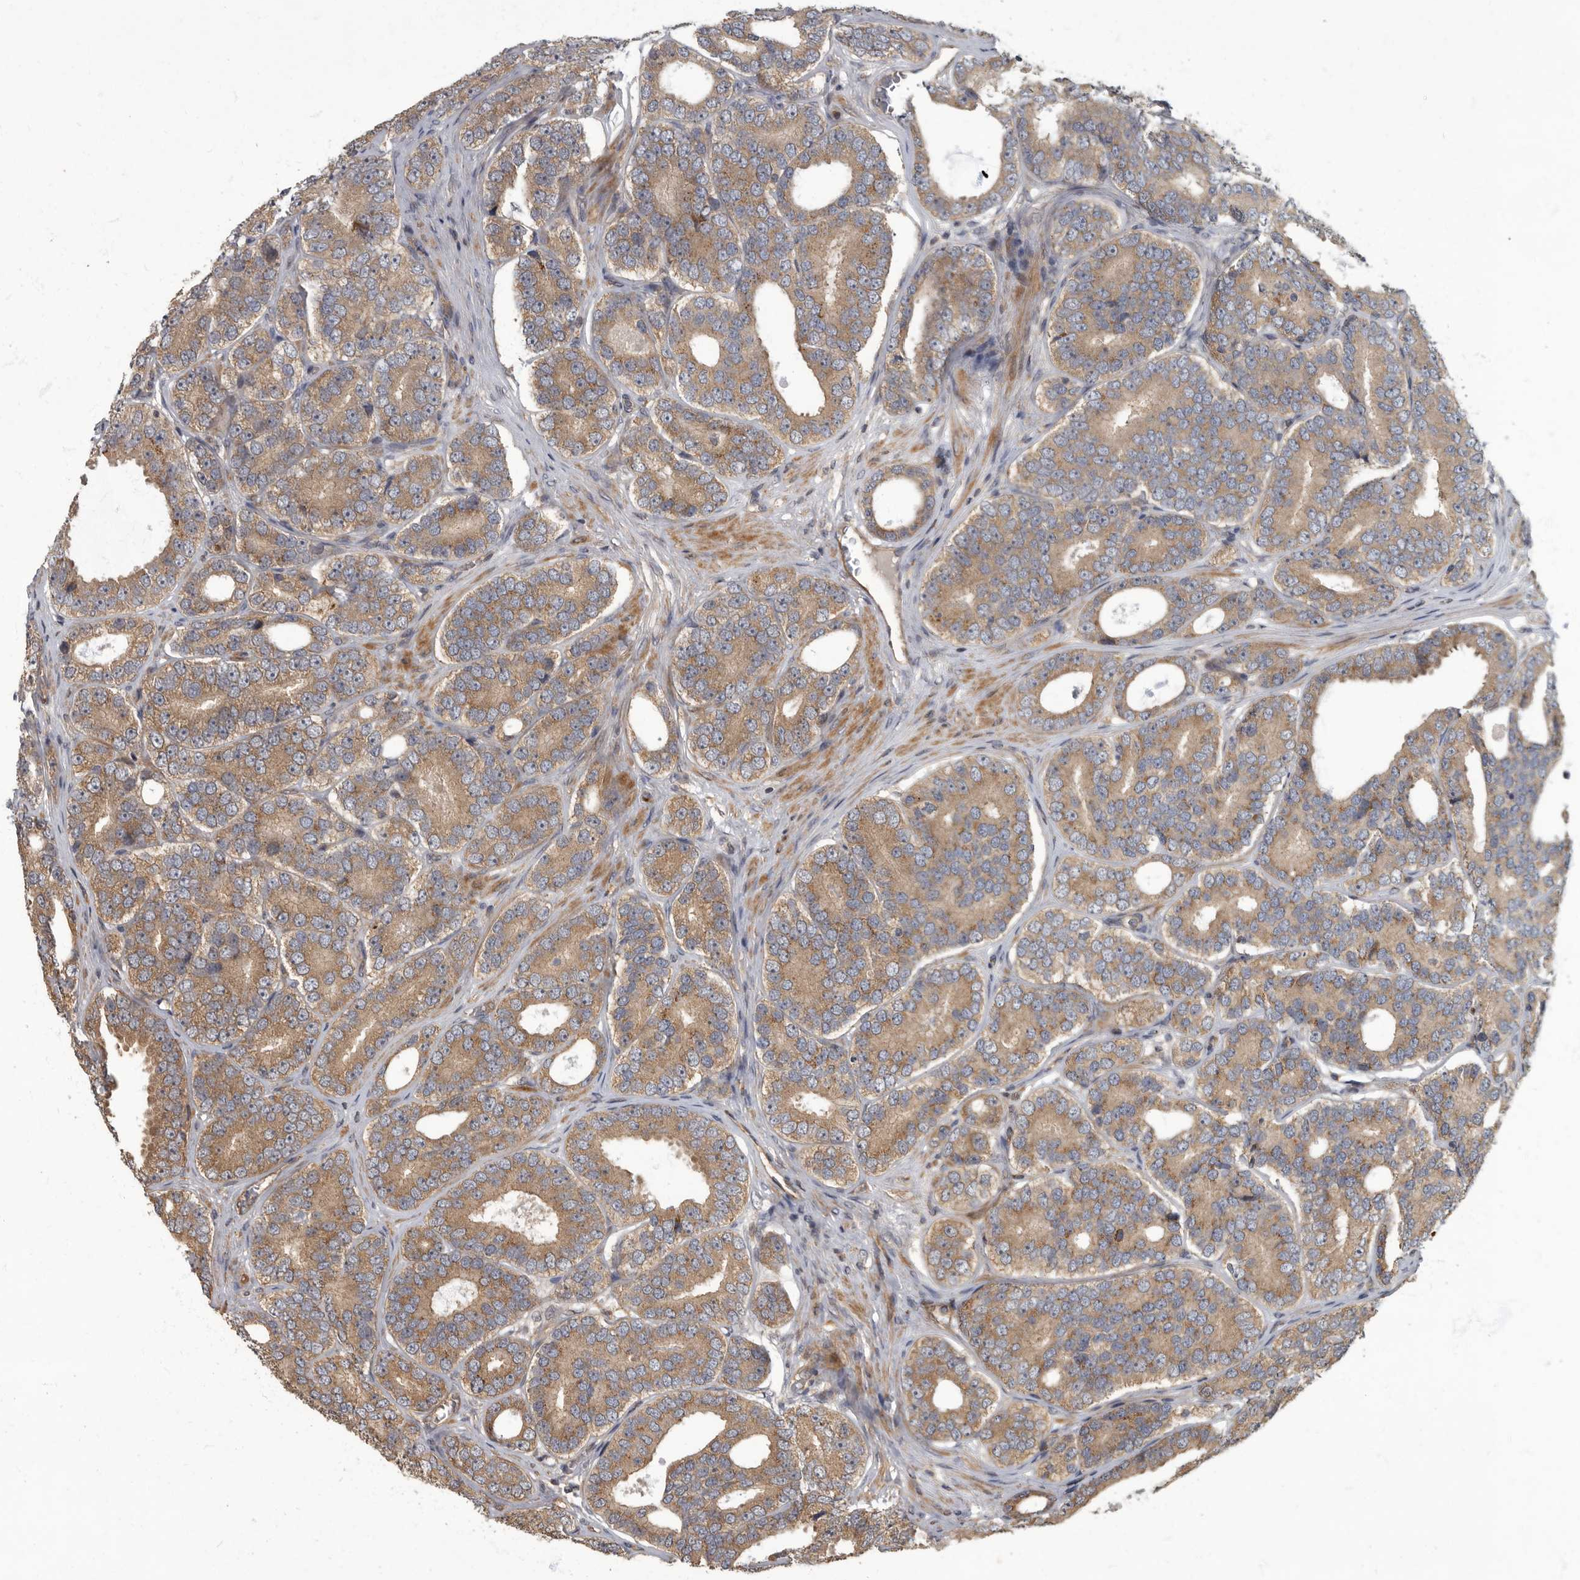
{"staining": {"intensity": "moderate", "quantity": ">75%", "location": "cytoplasmic/membranous"}, "tissue": "prostate cancer", "cell_type": "Tumor cells", "image_type": "cancer", "snomed": [{"axis": "morphology", "description": "Adenocarcinoma, High grade"}, {"axis": "topography", "description": "Prostate"}], "caption": "Immunohistochemical staining of human prostate cancer (high-grade adenocarcinoma) demonstrates medium levels of moderate cytoplasmic/membranous expression in about >75% of tumor cells. (Stains: DAB (3,3'-diaminobenzidine) in brown, nuclei in blue, Microscopy: brightfield microscopy at high magnification).", "gene": "IQCK", "patient": {"sex": "male", "age": 56}}